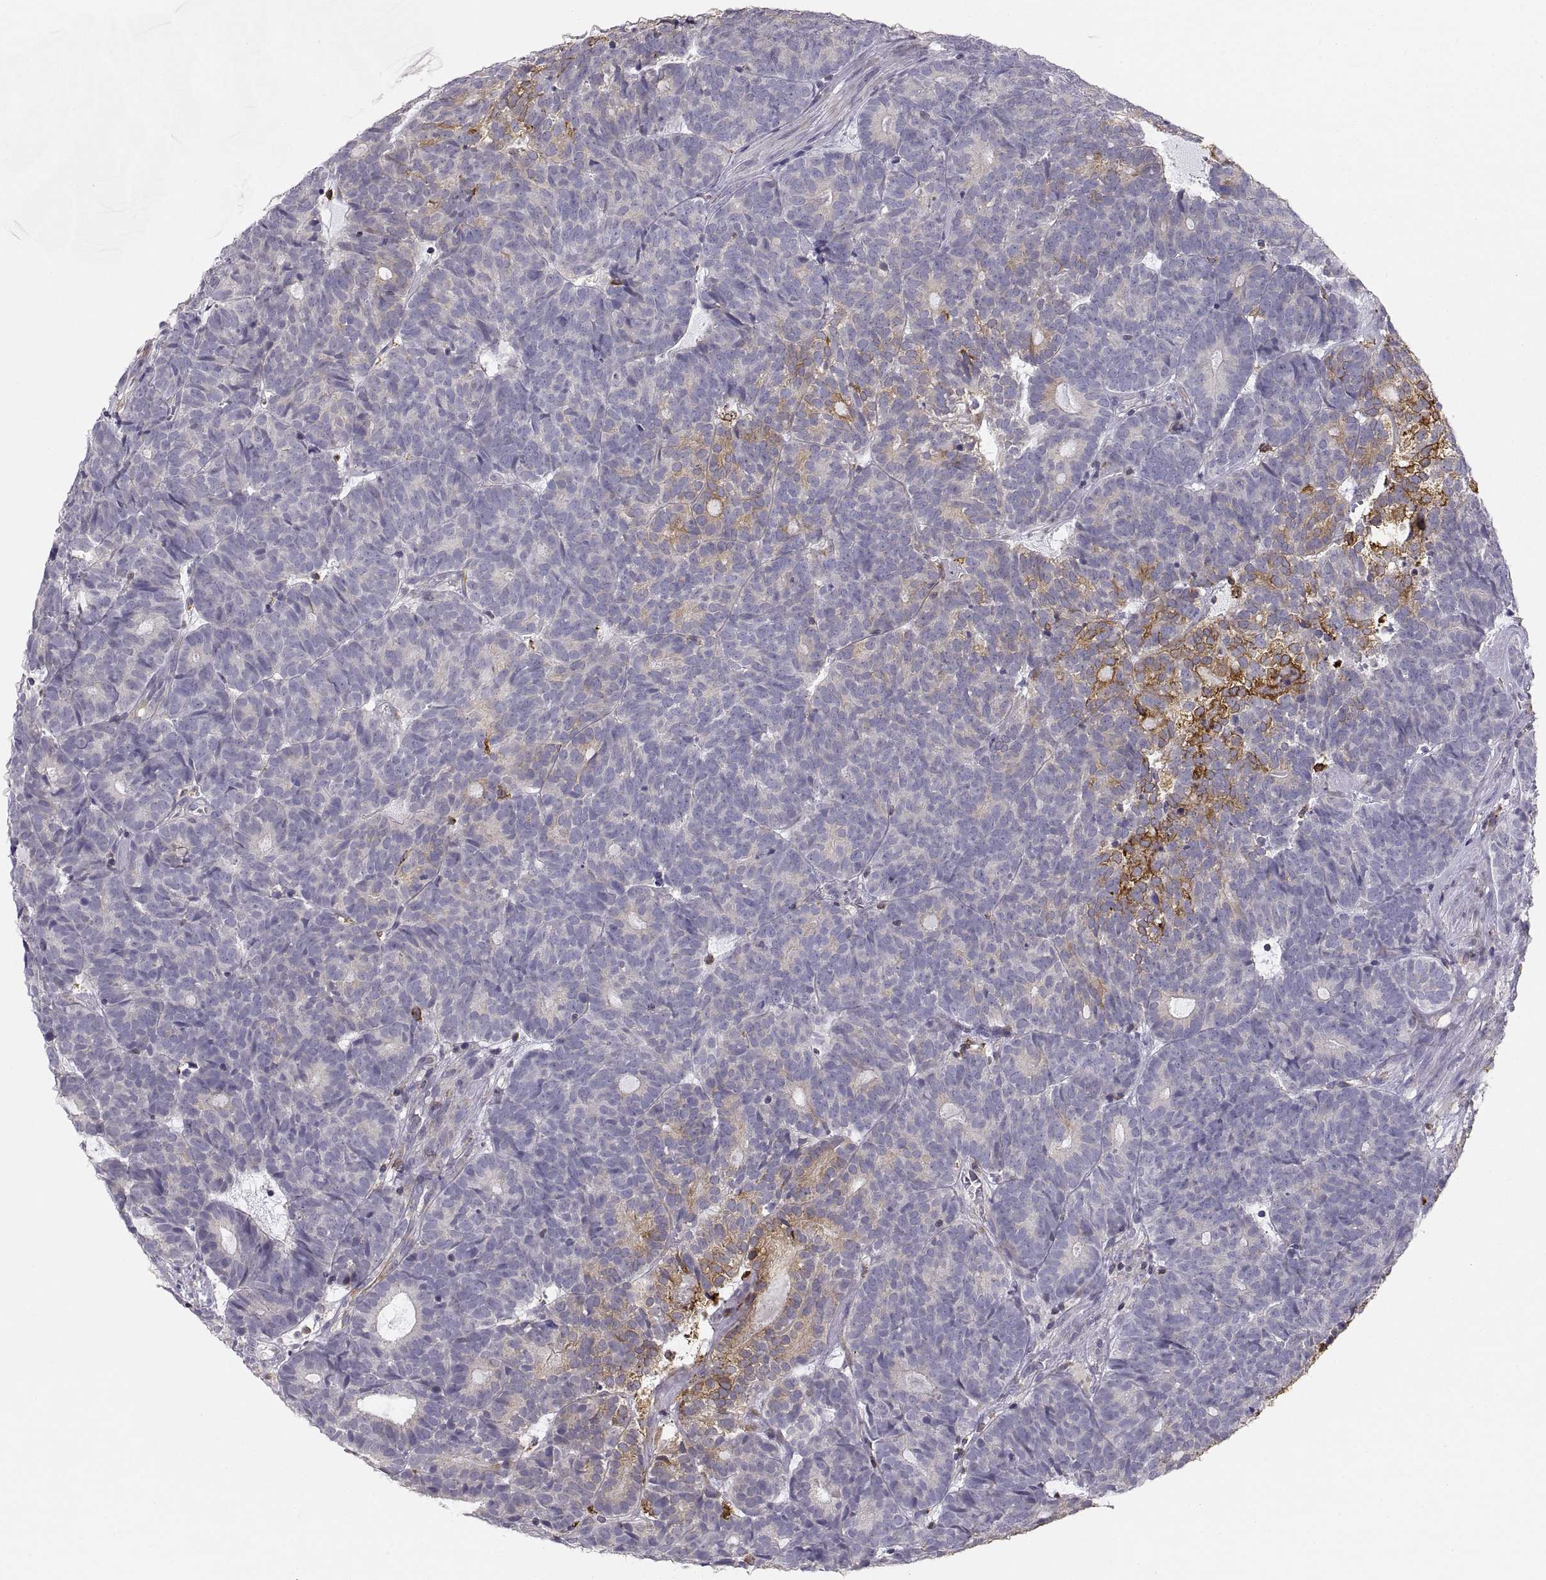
{"staining": {"intensity": "weak", "quantity": "<25%", "location": "cytoplasmic/membranous"}, "tissue": "head and neck cancer", "cell_type": "Tumor cells", "image_type": "cancer", "snomed": [{"axis": "morphology", "description": "Adenocarcinoma, NOS"}, {"axis": "topography", "description": "Head-Neck"}], "caption": "Human head and neck cancer stained for a protein using IHC shows no staining in tumor cells.", "gene": "ERO1A", "patient": {"sex": "female", "age": 81}}